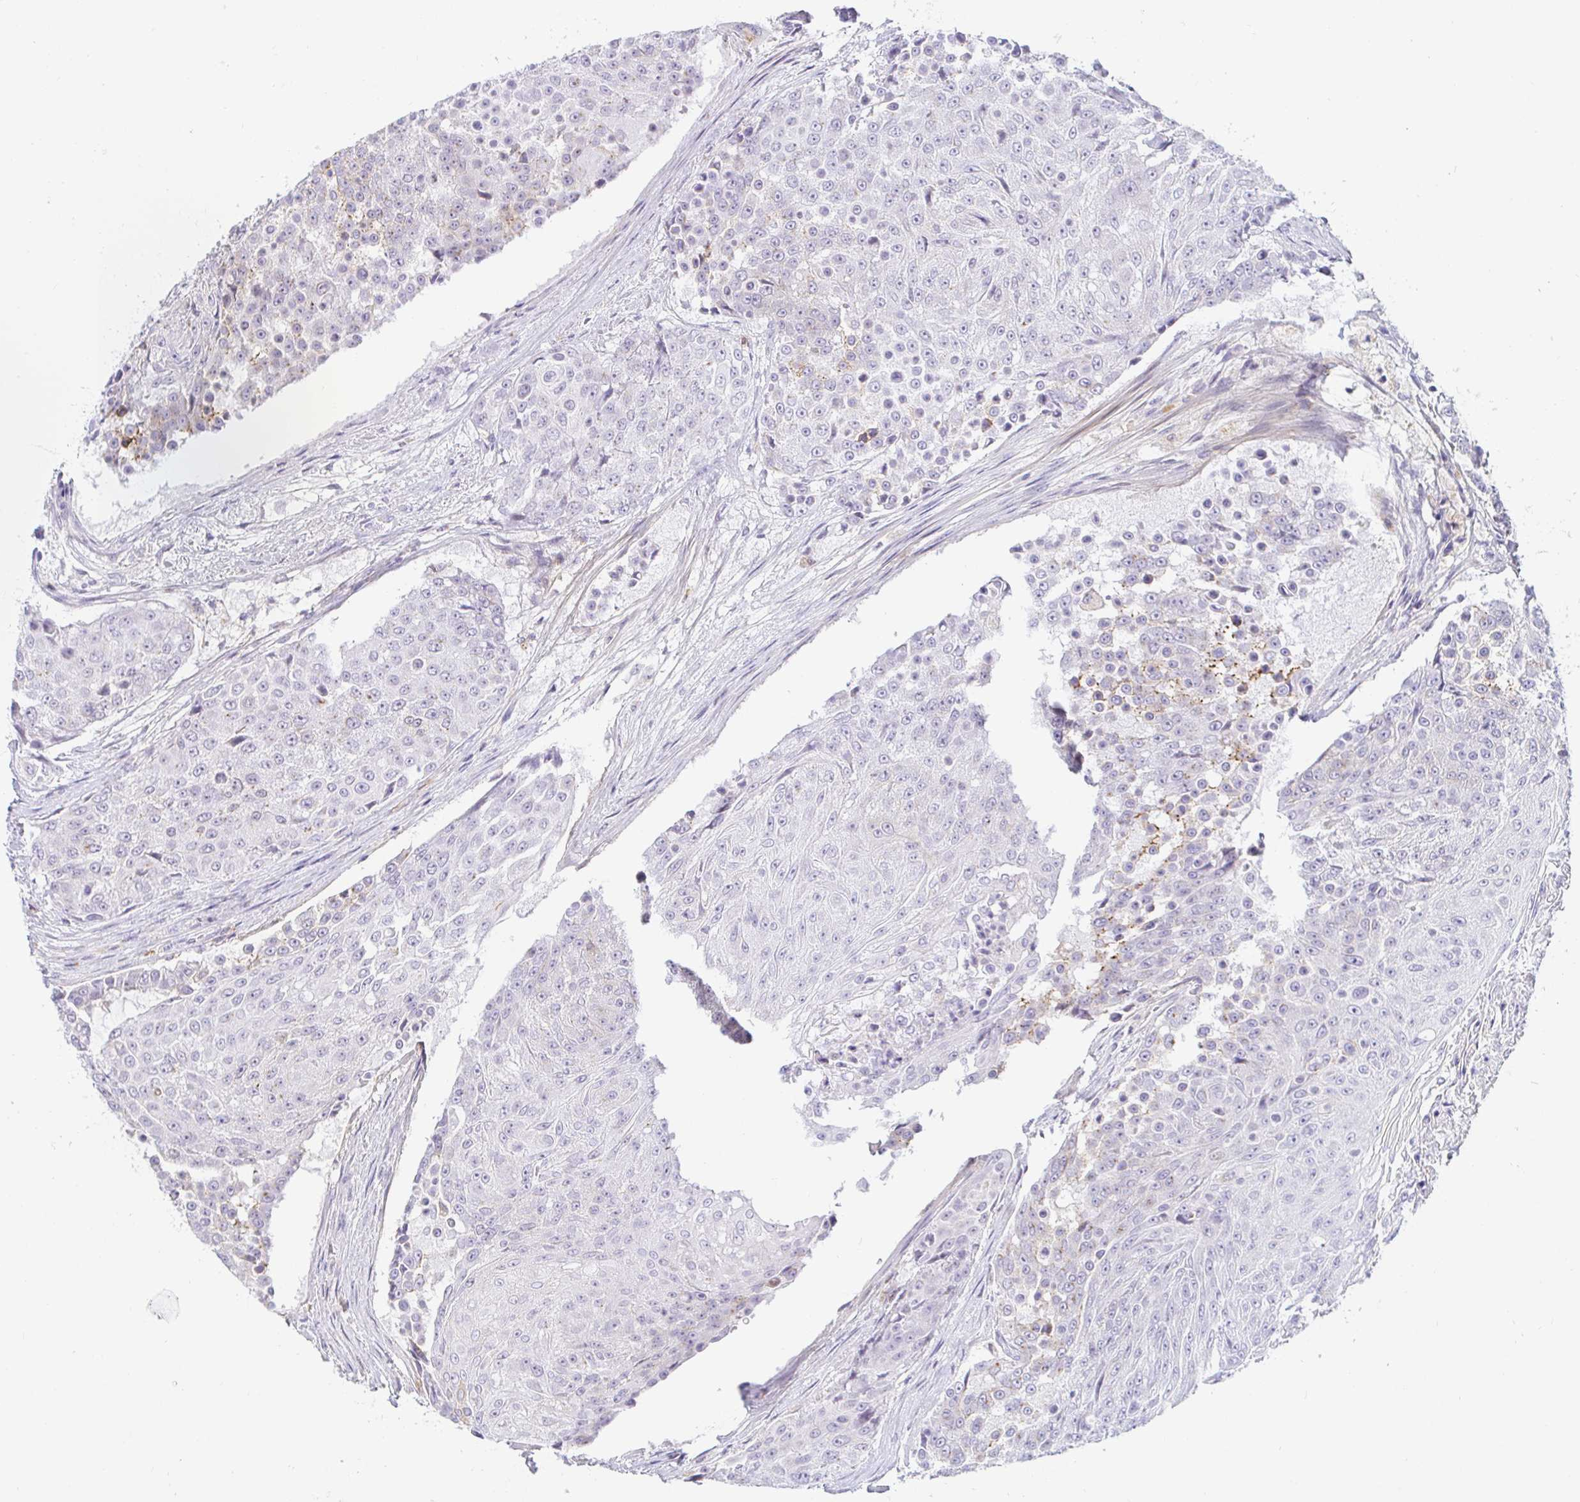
{"staining": {"intensity": "negative", "quantity": "none", "location": "none"}, "tissue": "urothelial cancer", "cell_type": "Tumor cells", "image_type": "cancer", "snomed": [{"axis": "morphology", "description": "Urothelial carcinoma, High grade"}, {"axis": "topography", "description": "Urinary bladder"}], "caption": "Tumor cells show no significant staining in urothelial carcinoma (high-grade).", "gene": "OR51D1", "patient": {"sex": "female", "age": 63}}